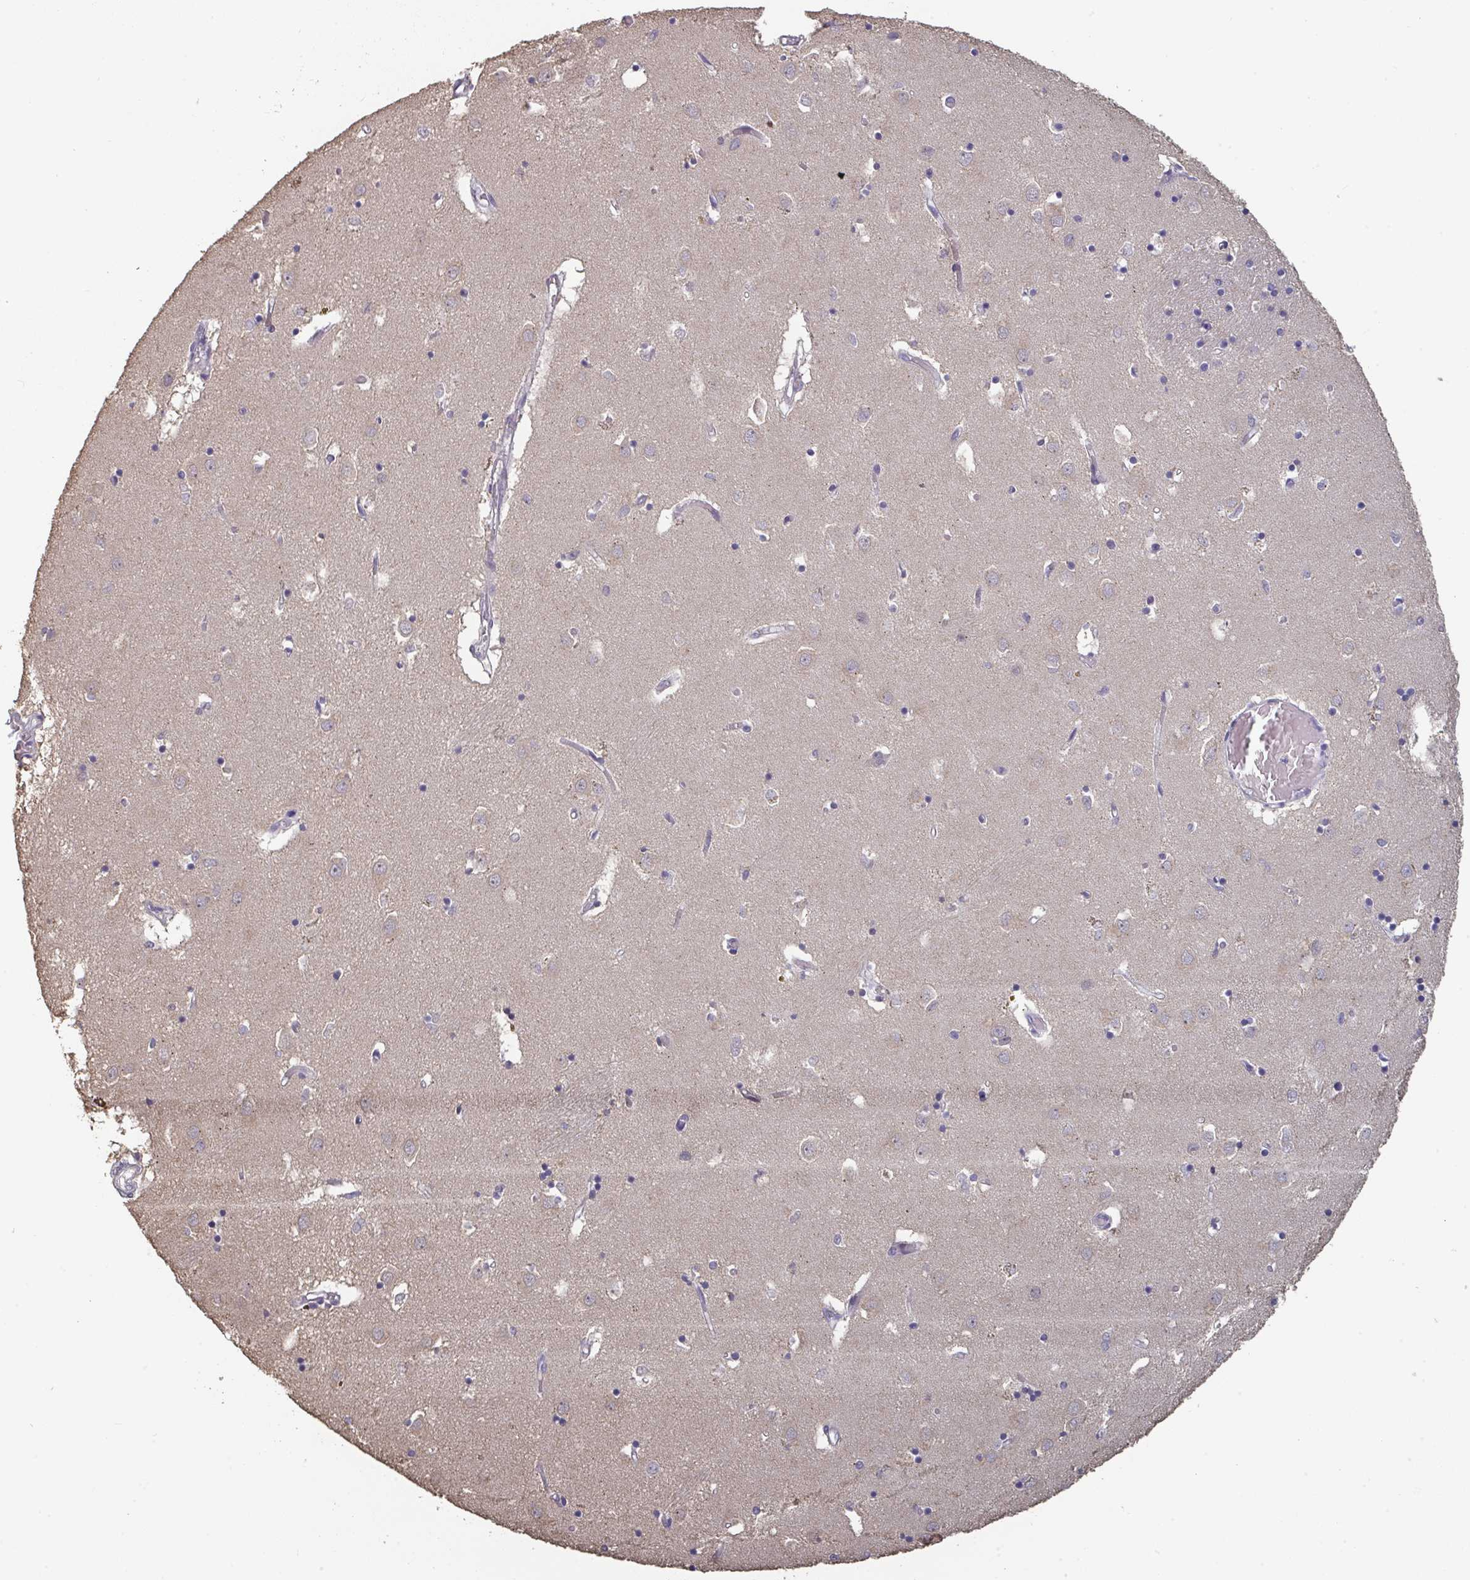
{"staining": {"intensity": "negative", "quantity": "none", "location": "none"}, "tissue": "caudate", "cell_type": "Glial cells", "image_type": "normal", "snomed": [{"axis": "morphology", "description": "Normal tissue, NOS"}, {"axis": "topography", "description": "Lateral ventricle wall"}], "caption": "This micrograph is of unremarkable caudate stained with immunohistochemistry (IHC) to label a protein in brown with the nuclei are counter-stained blue. There is no staining in glial cells. Brightfield microscopy of immunohistochemistry (IHC) stained with DAB (3,3'-diaminobenzidine) (brown) and hematoxylin (blue), captured at high magnification.", "gene": "LIX1", "patient": {"sex": "male", "age": 70}}